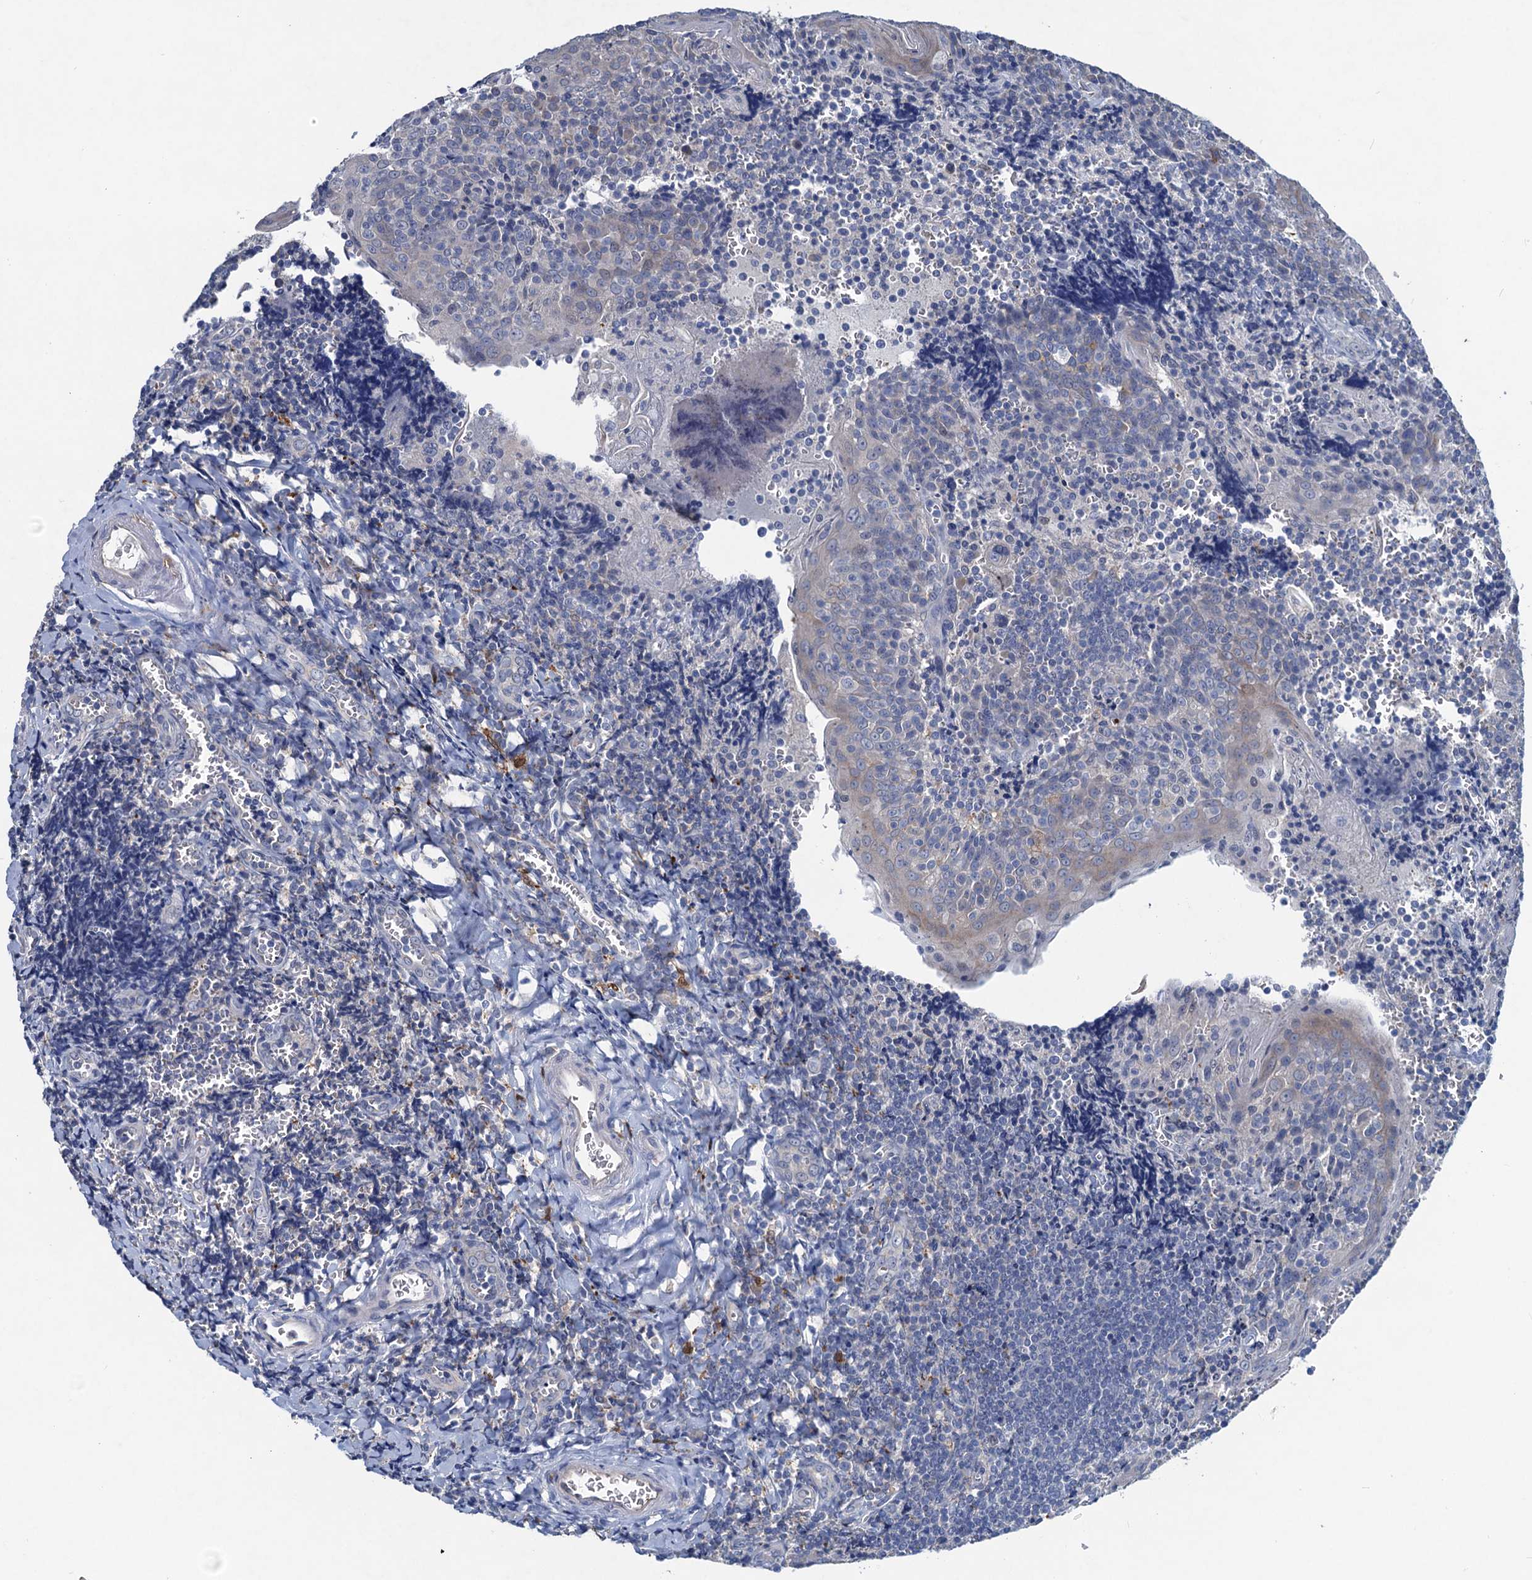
{"staining": {"intensity": "negative", "quantity": "none", "location": "none"}, "tissue": "tonsil", "cell_type": "Germinal center cells", "image_type": "normal", "snomed": [{"axis": "morphology", "description": "Normal tissue, NOS"}, {"axis": "topography", "description": "Tonsil"}], "caption": "IHC micrograph of unremarkable tonsil: tonsil stained with DAB demonstrates no significant protein staining in germinal center cells.", "gene": "RTKN2", "patient": {"sex": "male", "age": 27}}